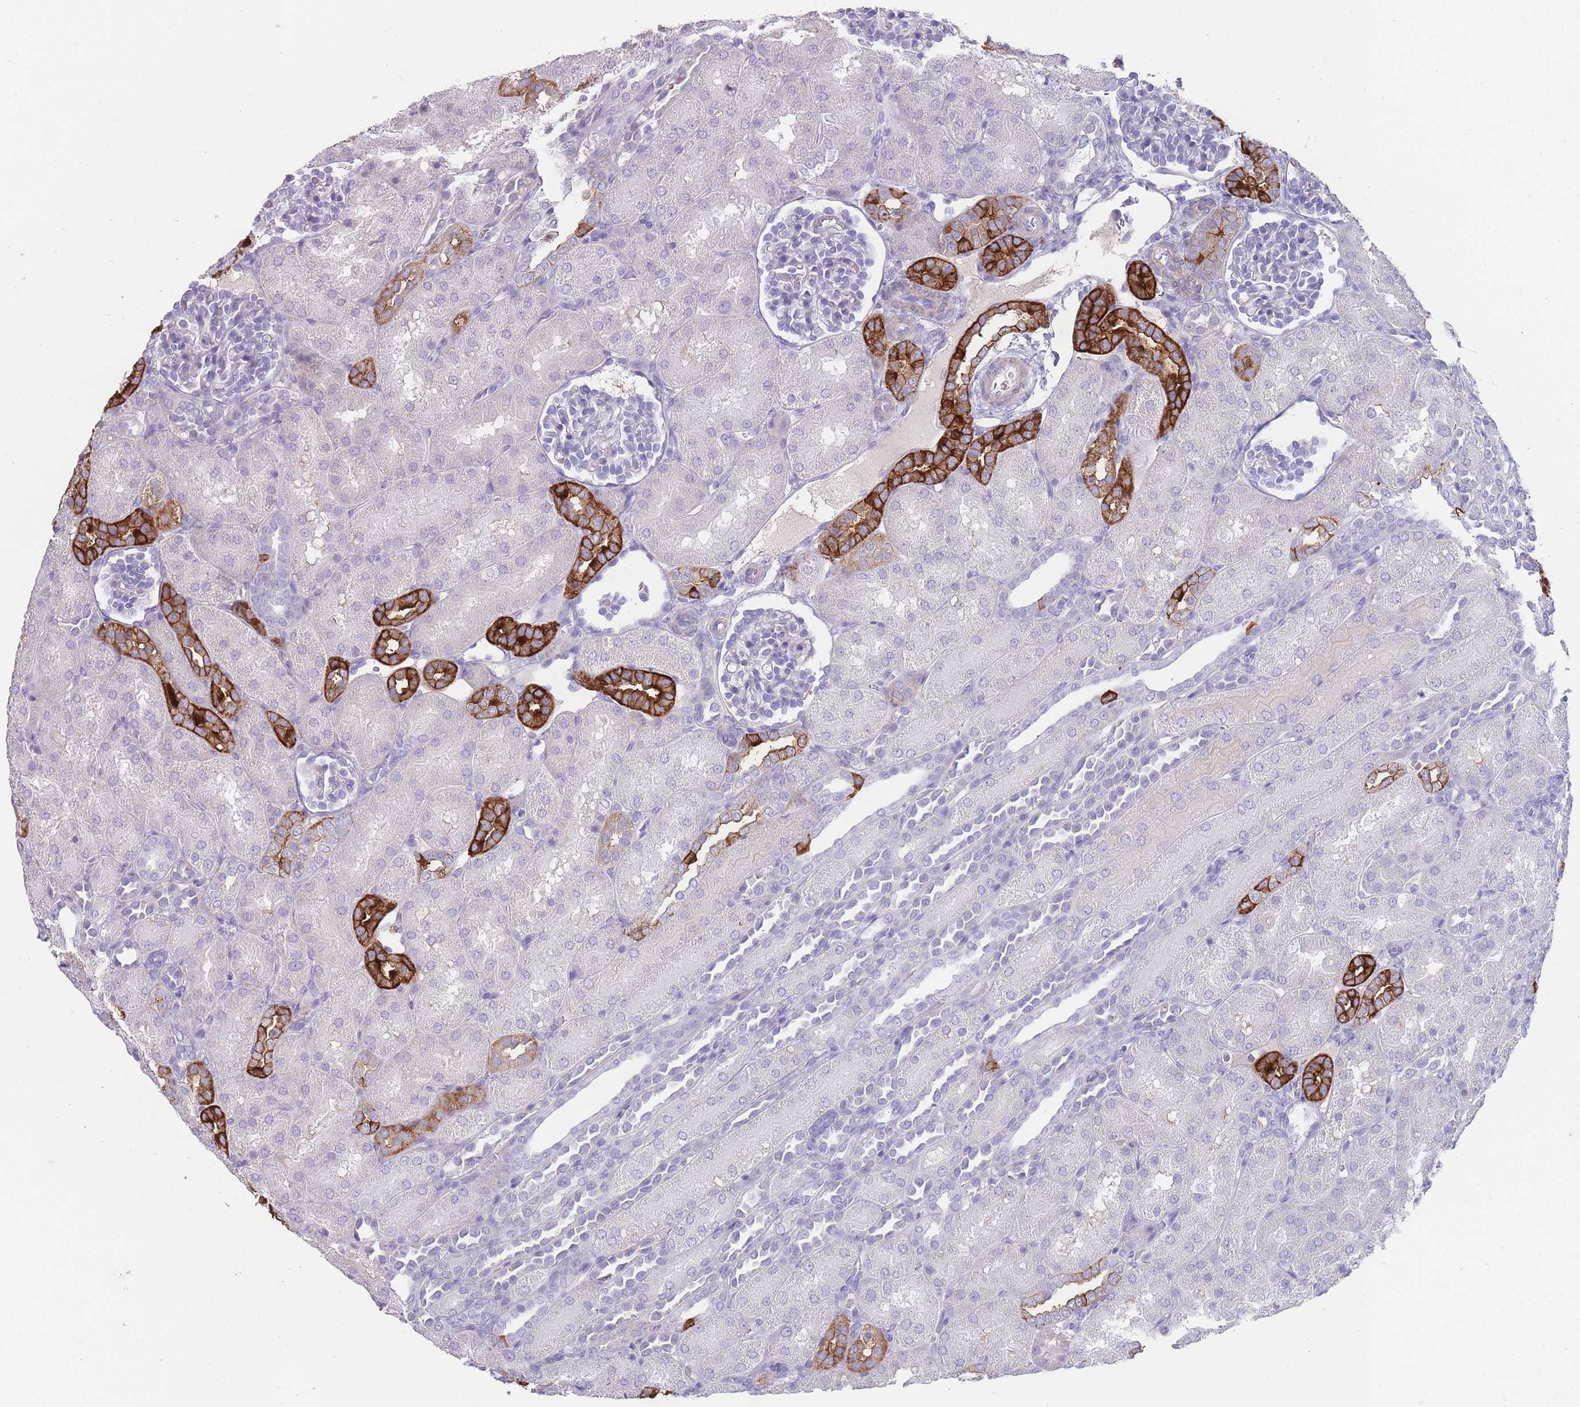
{"staining": {"intensity": "negative", "quantity": "none", "location": "none"}, "tissue": "kidney", "cell_type": "Cells in glomeruli", "image_type": "normal", "snomed": [{"axis": "morphology", "description": "Normal tissue, NOS"}, {"axis": "topography", "description": "Kidney"}], "caption": "This histopathology image is of normal kidney stained with immunohistochemistry (IHC) to label a protein in brown with the nuclei are counter-stained blue. There is no positivity in cells in glomeruli. Brightfield microscopy of immunohistochemistry stained with DAB (brown) and hematoxylin (blue), captured at high magnification.", "gene": "RHBG", "patient": {"sex": "male", "age": 1}}